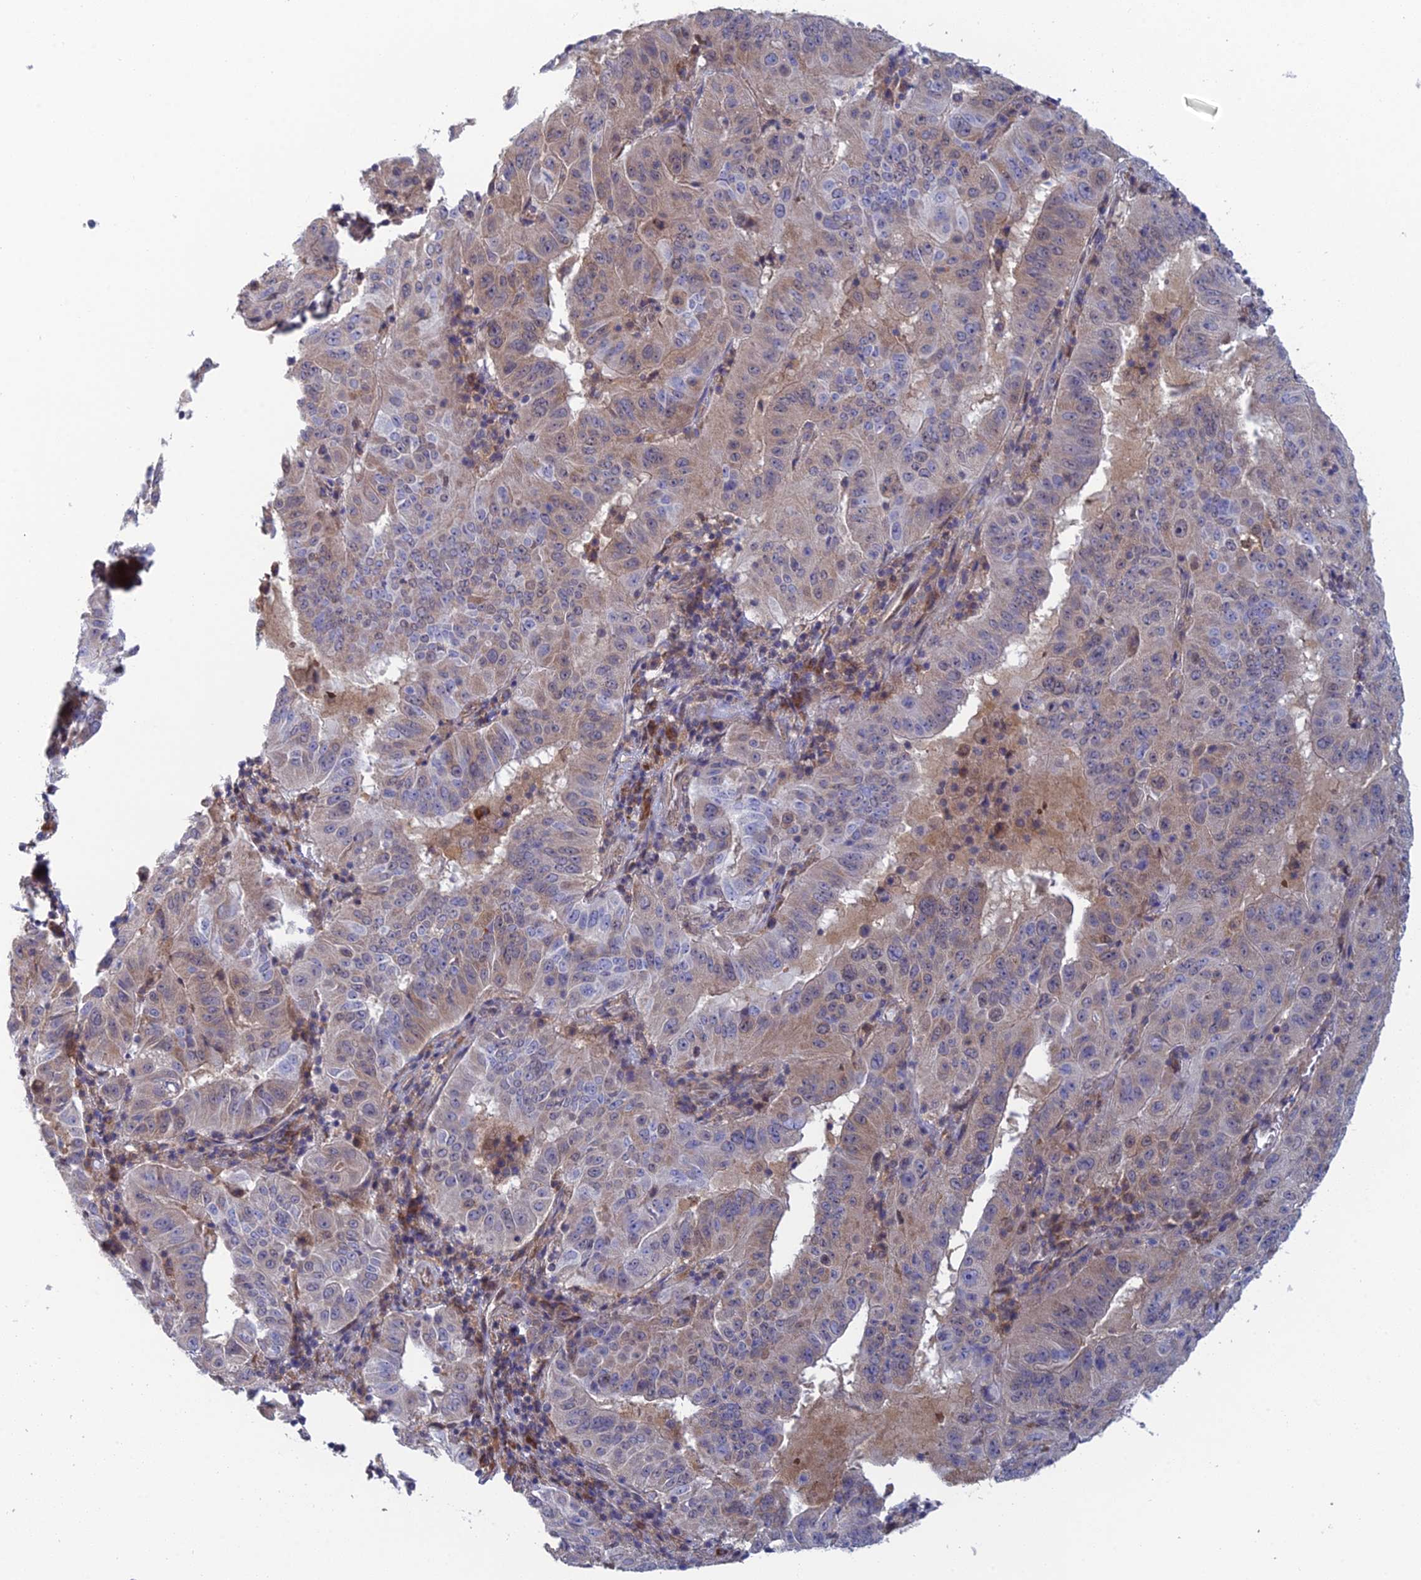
{"staining": {"intensity": "weak", "quantity": "25%-75%", "location": "cytoplasmic/membranous"}, "tissue": "pancreatic cancer", "cell_type": "Tumor cells", "image_type": "cancer", "snomed": [{"axis": "morphology", "description": "Adenocarcinoma, NOS"}, {"axis": "topography", "description": "Pancreas"}], "caption": "Immunohistochemistry of human pancreatic cancer (adenocarcinoma) shows low levels of weak cytoplasmic/membranous positivity in approximately 25%-75% of tumor cells. Nuclei are stained in blue.", "gene": "SRA1", "patient": {"sex": "male", "age": 63}}